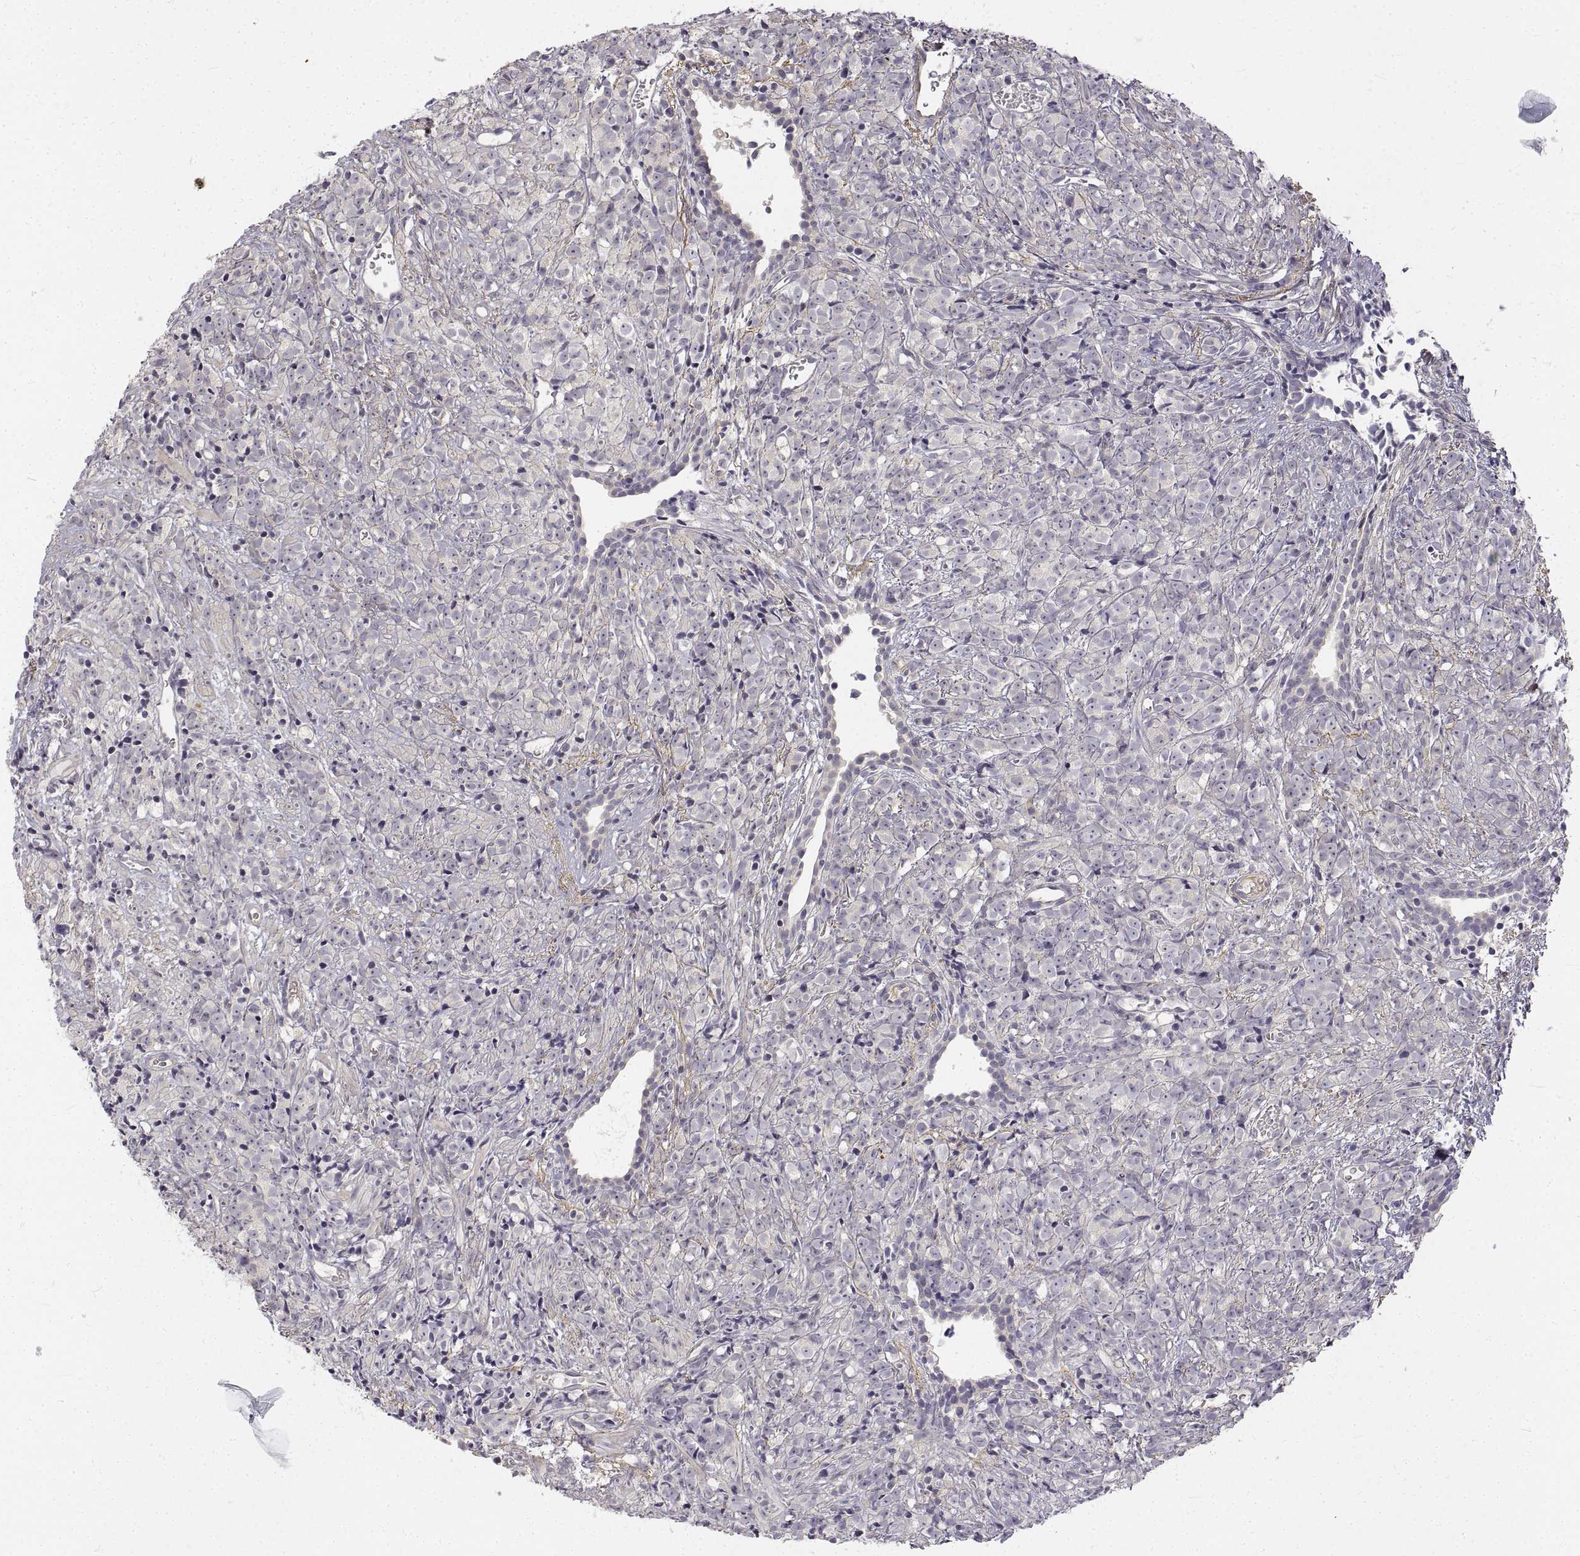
{"staining": {"intensity": "negative", "quantity": "none", "location": "none"}, "tissue": "prostate cancer", "cell_type": "Tumor cells", "image_type": "cancer", "snomed": [{"axis": "morphology", "description": "Adenocarcinoma, High grade"}, {"axis": "topography", "description": "Prostate"}], "caption": "The IHC image has no significant expression in tumor cells of prostate cancer (adenocarcinoma (high-grade)) tissue.", "gene": "ANO2", "patient": {"sex": "male", "age": 81}}